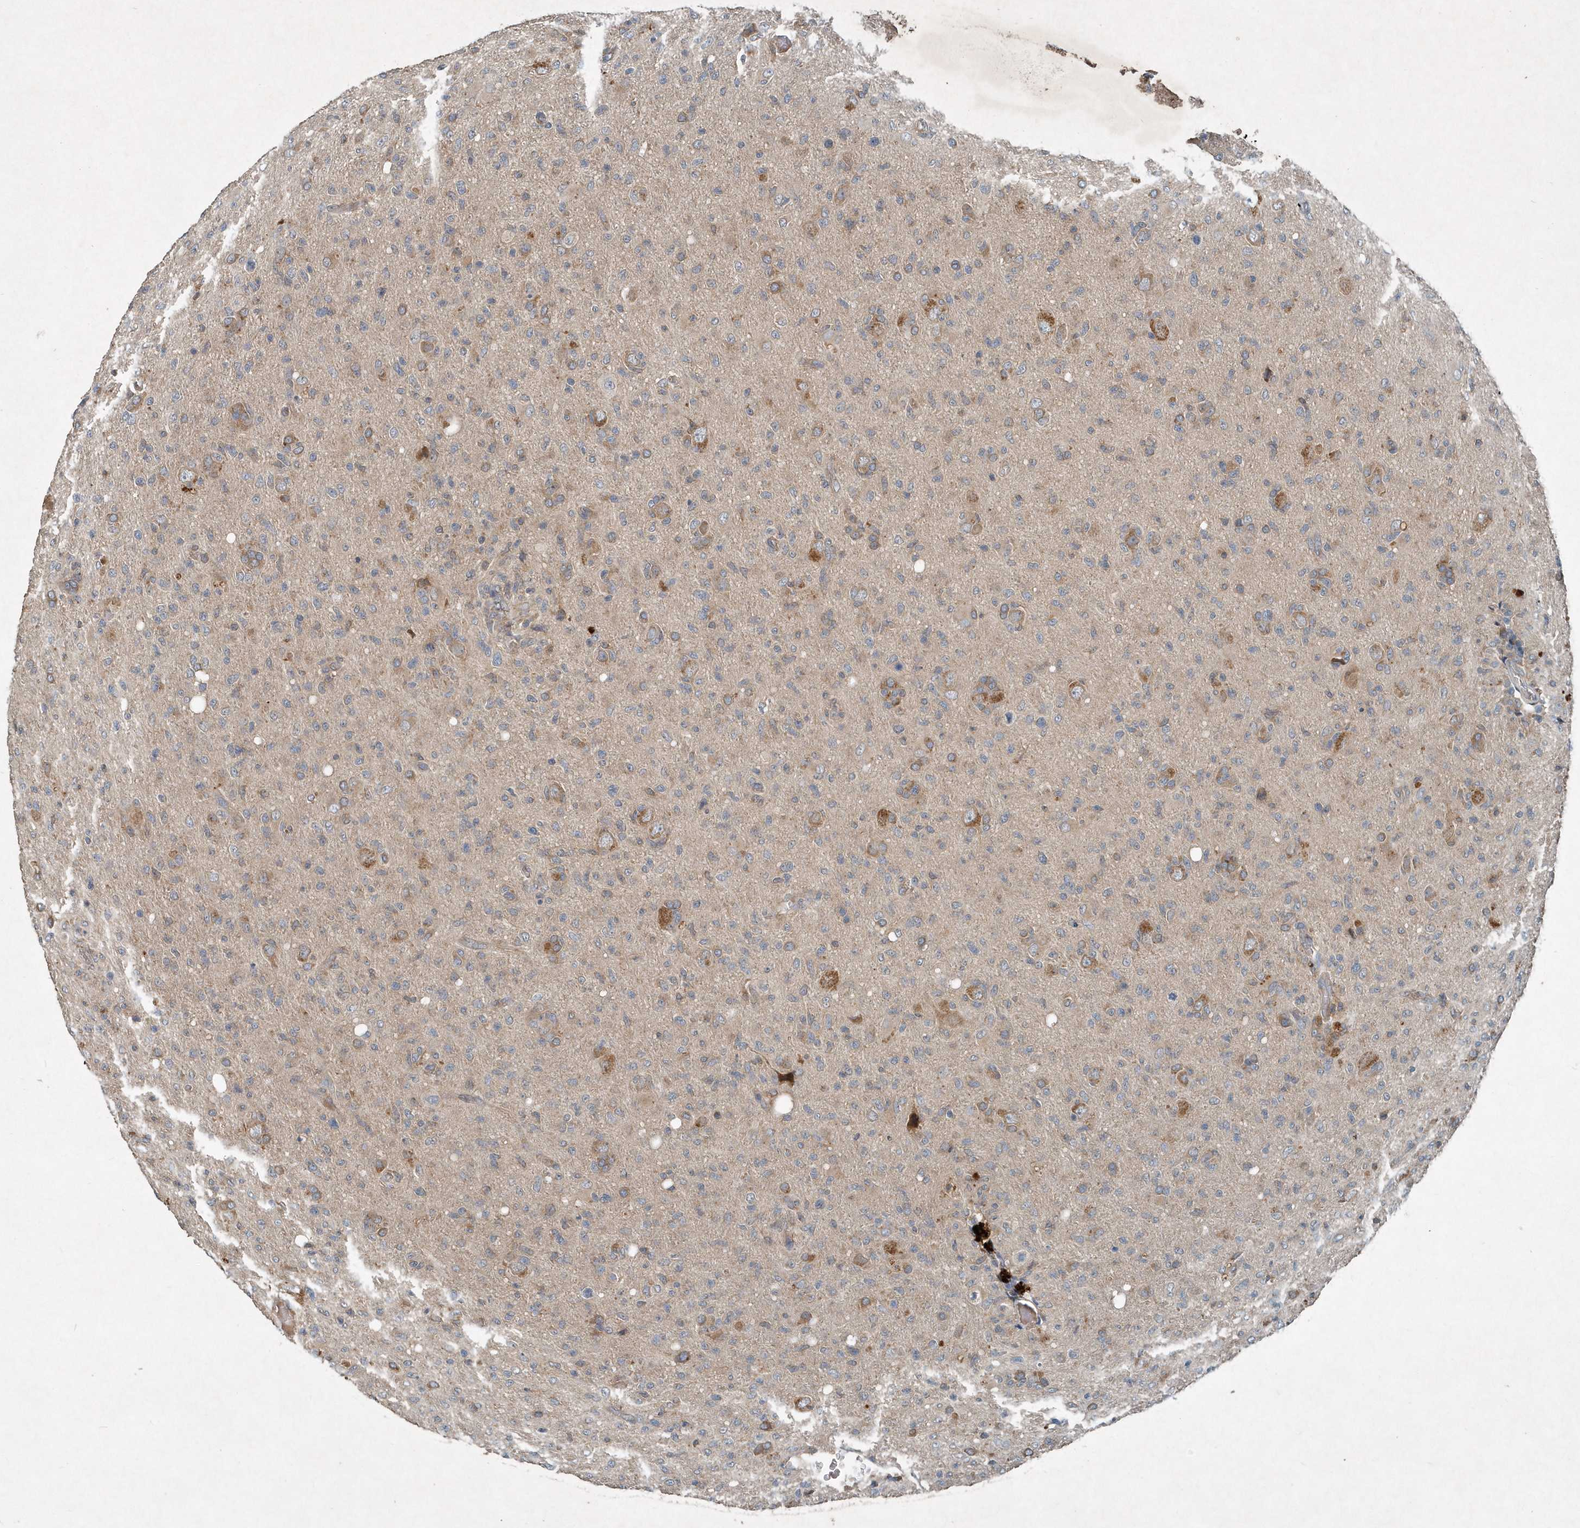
{"staining": {"intensity": "moderate", "quantity": "<25%", "location": "cytoplasmic/membranous"}, "tissue": "glioma", "cell_type": "Tumor cells", "image_type": "cancer", "snomed": [{"axis": "morphology", "description": "Glioma, malignant, High grade"}, {"axis": "topography", "description": "Brain"}], "caption": "Tumor cells show moderate cytoplasmic/membranous staining in about <25% of cells in malignant glioma (high-grade).", "gene": "SCFD2", "patient": {"sex": "female", "age": 57}}